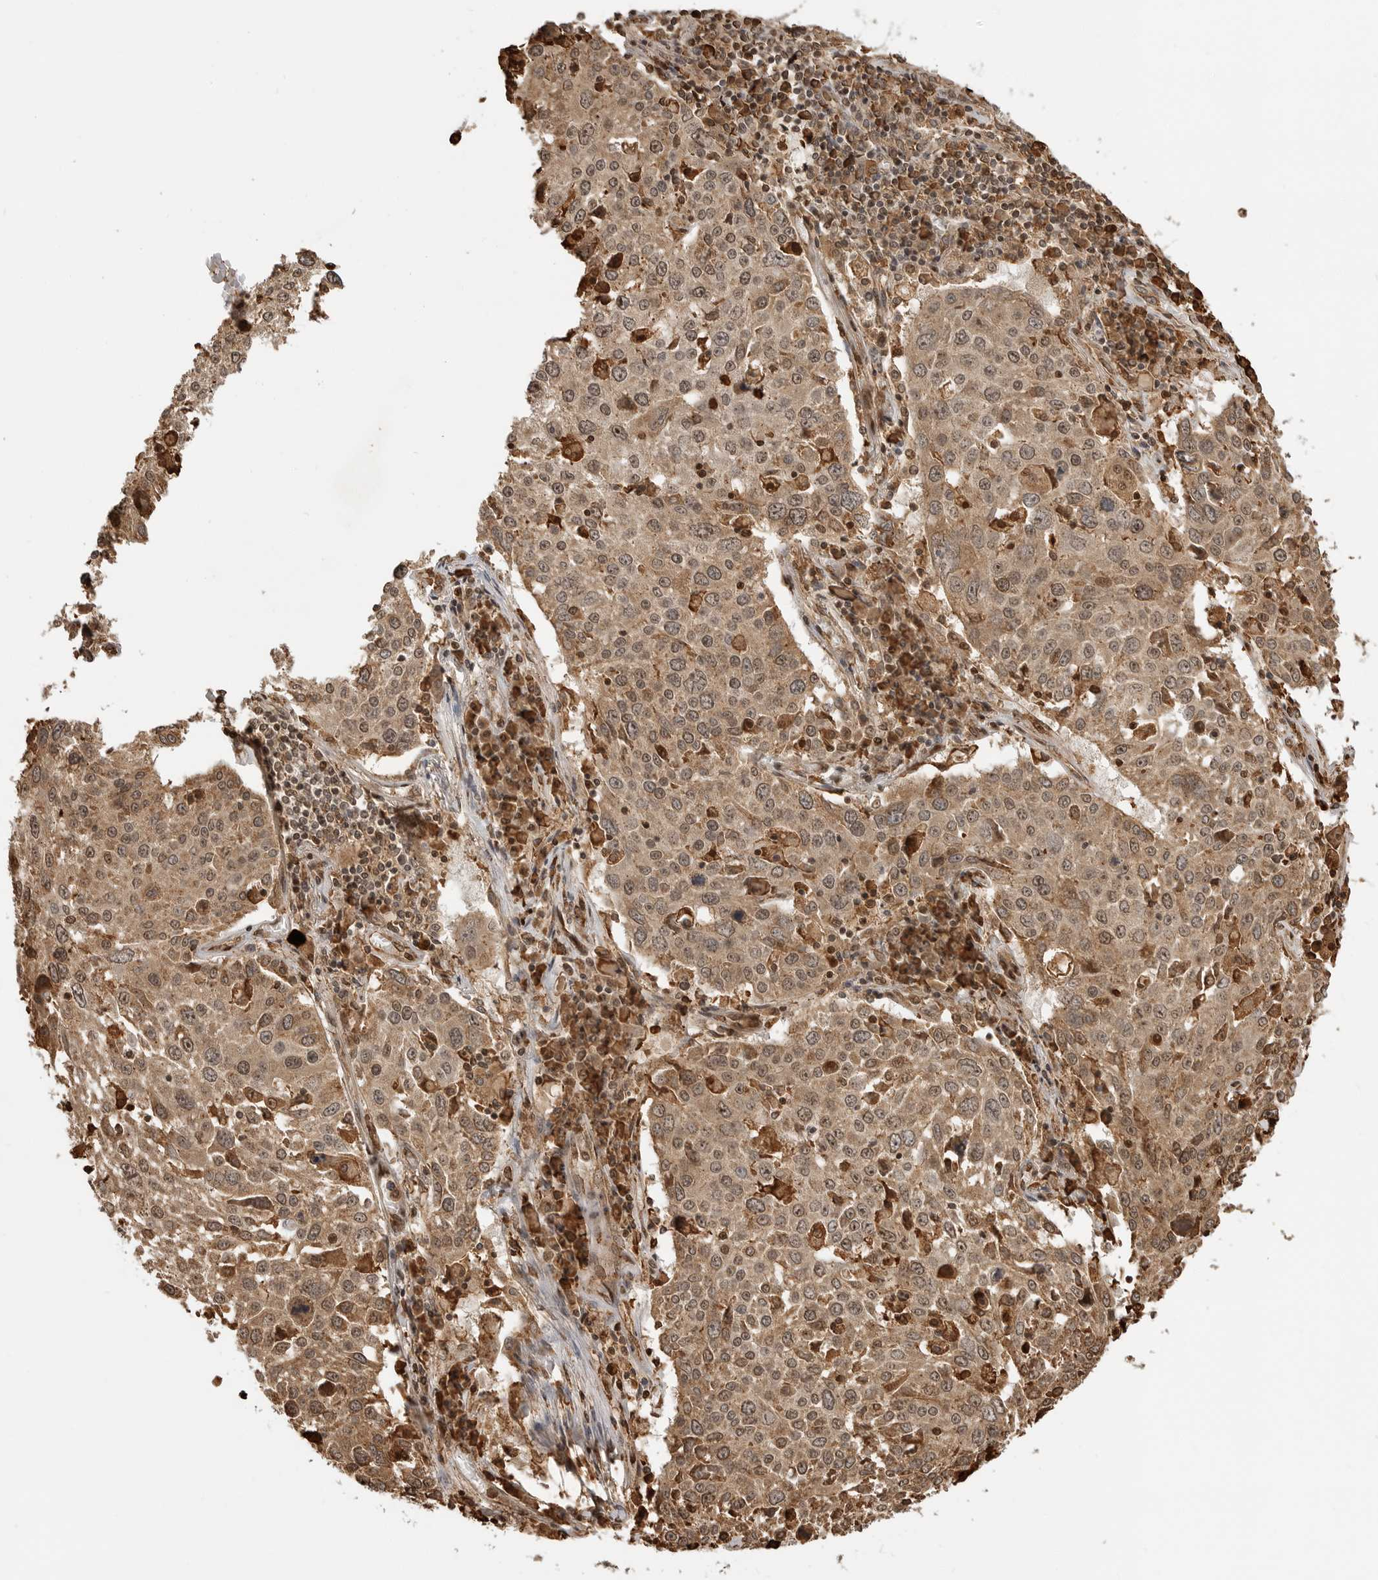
{"staining": {"intensity": "moderate", "quantity": ">75%", "location": "cytoplasmic/membranous,nuclear"}, "tissue": "lung cancer", "cell_type": "Tumor cells", "image_type": "cancer", "snomed": [{"axis": "morphology", "description": "Squamous cell carcinoma, NOS"}, {"axis": "topography", "description": "Lung"}], "caption": "Immunohistochemistry (IHC) image of lung squamous cell carcinoma stained for a protein (brown), which shows medium levels of moderate cytoplasmic/membranous and nuclear staining in approximately >75% of tumor cells.", "gene": "BMP2K", "patient": {"sex": "male", "age": 65}}